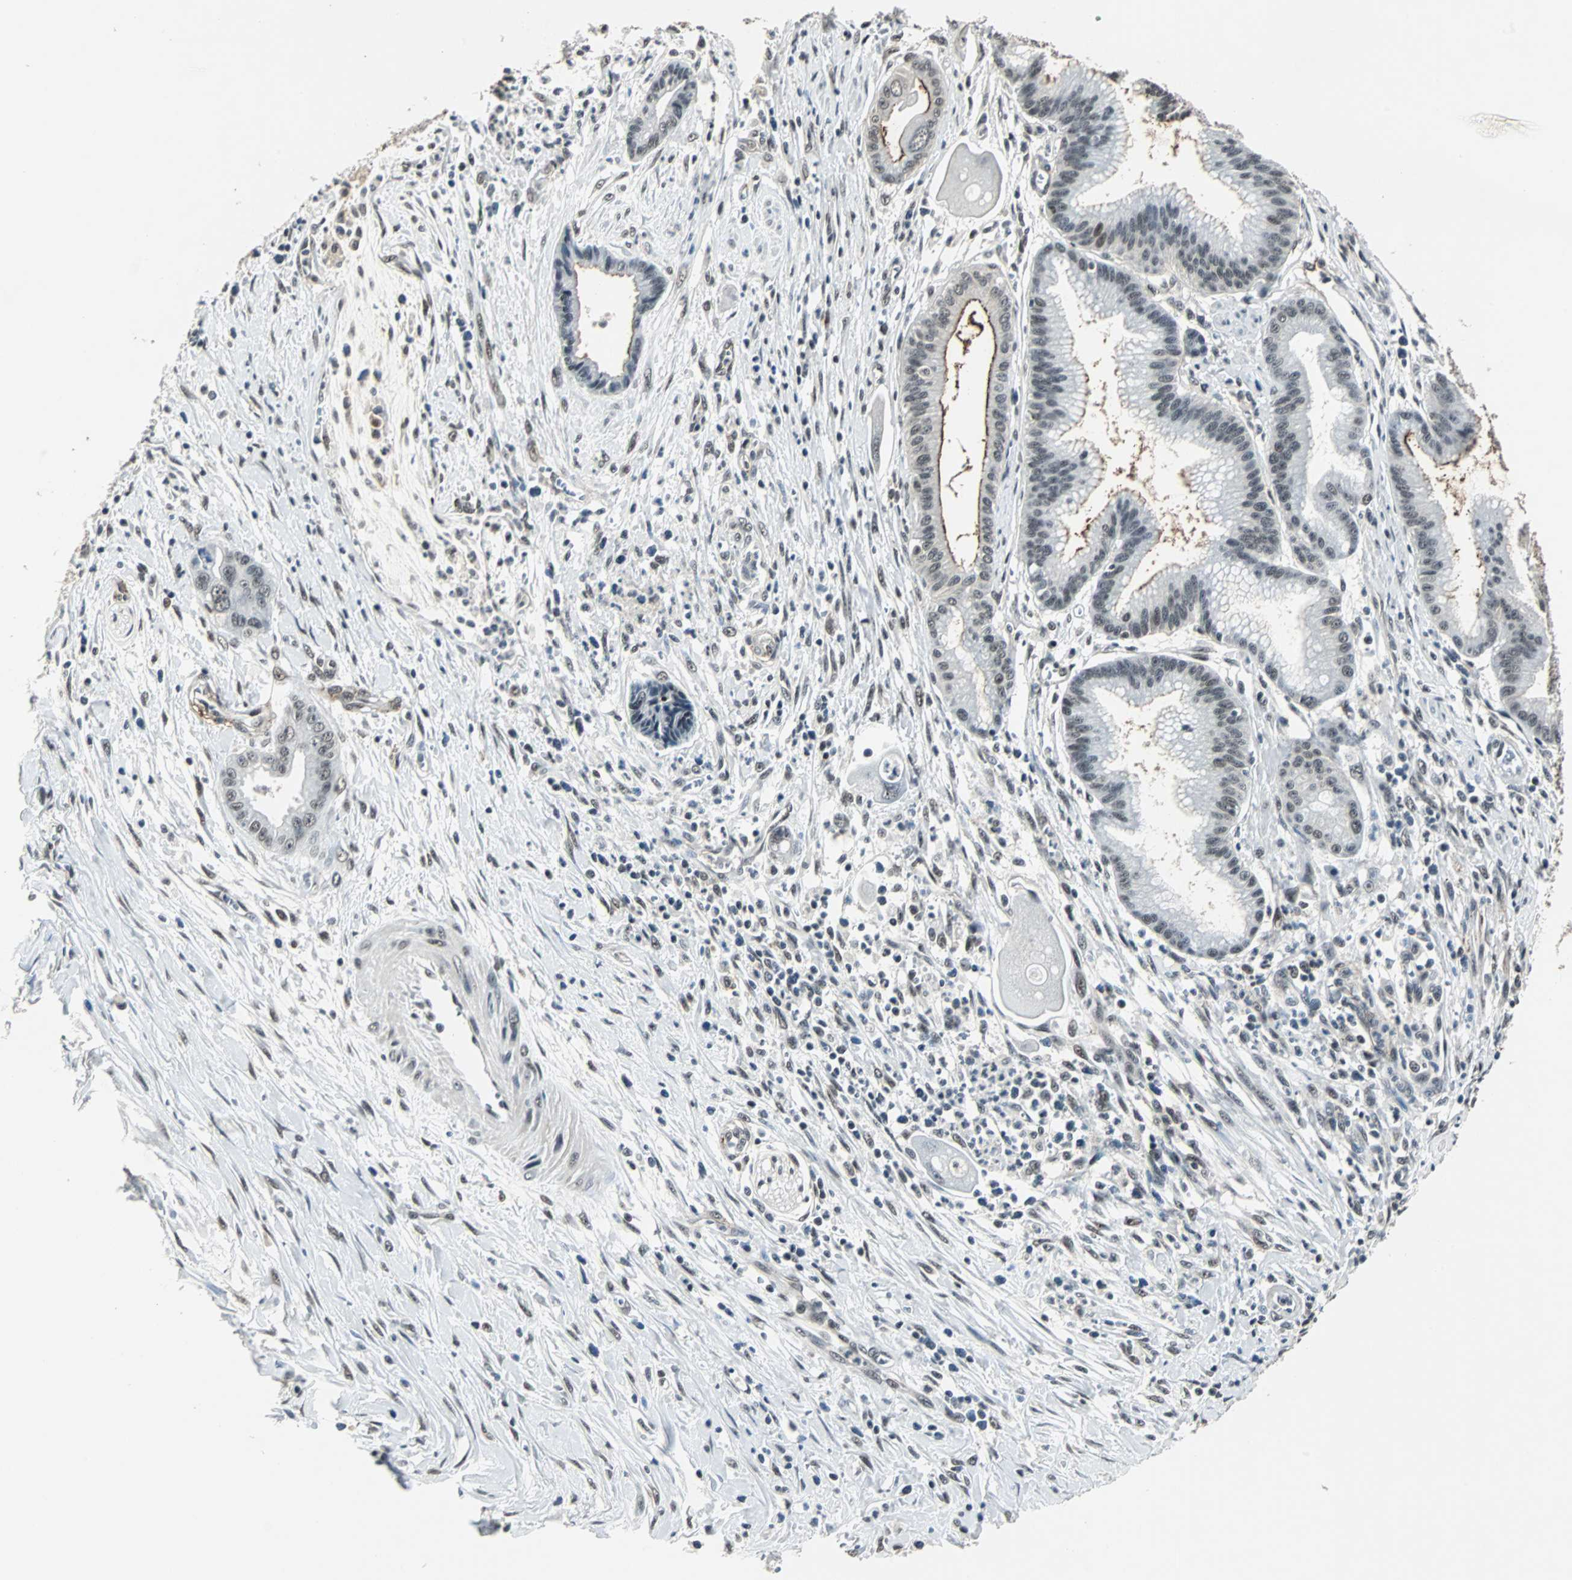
{"staining": {"intensity": "strong", "quantity": "<25%", "location": "cytoplasmic/membranous"}, "tissue": "pancreatic cancer", "cell_type": "Tumor cells", "image_type": "cancer", "snomed": [{"axis": "morphology", "description": "Adenocarcinoma, NOS"}, {"axis": "topography", "description": "Pancreas"}], "caption": "There is medium levels of strong cytoplasmic/membranous expression in tumor cells of pancreatic cancer (adenocarcinoma), as demonstrated by immunohistochemical staining (brown color).", "gene": "MKX", "patient": {"sex": "male", "age": 59}}